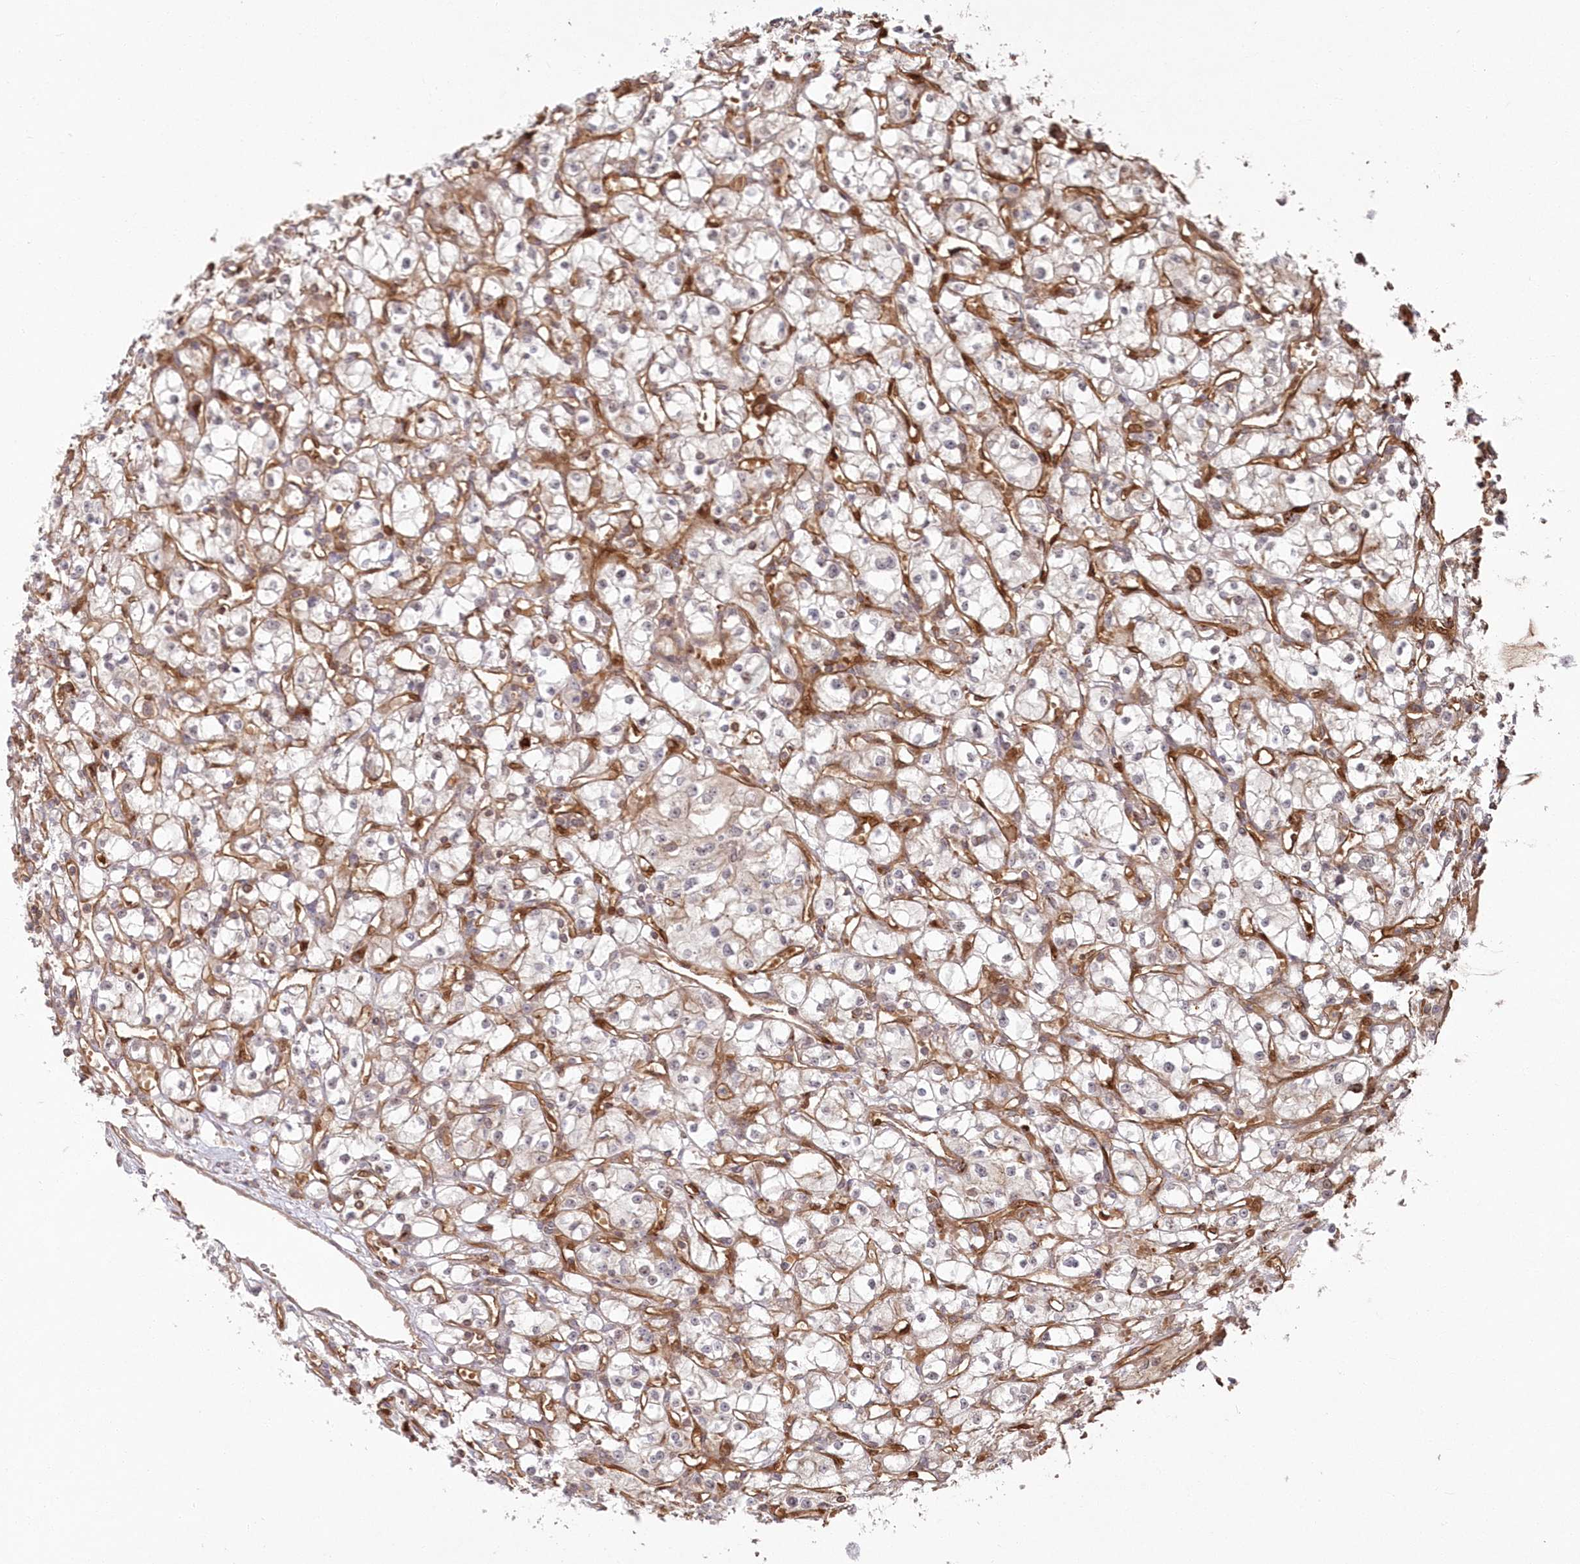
{"staining": {"intensity": "weak", "quantity": "<25%", "location": "cytoplasmic/membranous"}, "tissue": "renal cancer", "cell_type": "Tumor cells", "image_type": "cancer", "snomed": [{"axis": "morphology", "description": "Adenocarcinoma, NOS"}, {"axis": "topography", "description": "Kidney"}], "caption": "Immunohistochemistry (IHC) micrograph of neoplastic tissue: renal cancer (adenocarcinoma) stained with DAB (3,3'-diaminobenzidine) demonstrates no significant protein staining in tumor cells.", "gene": "RGCC", "patient": {"sex": "male", "age": 56}}